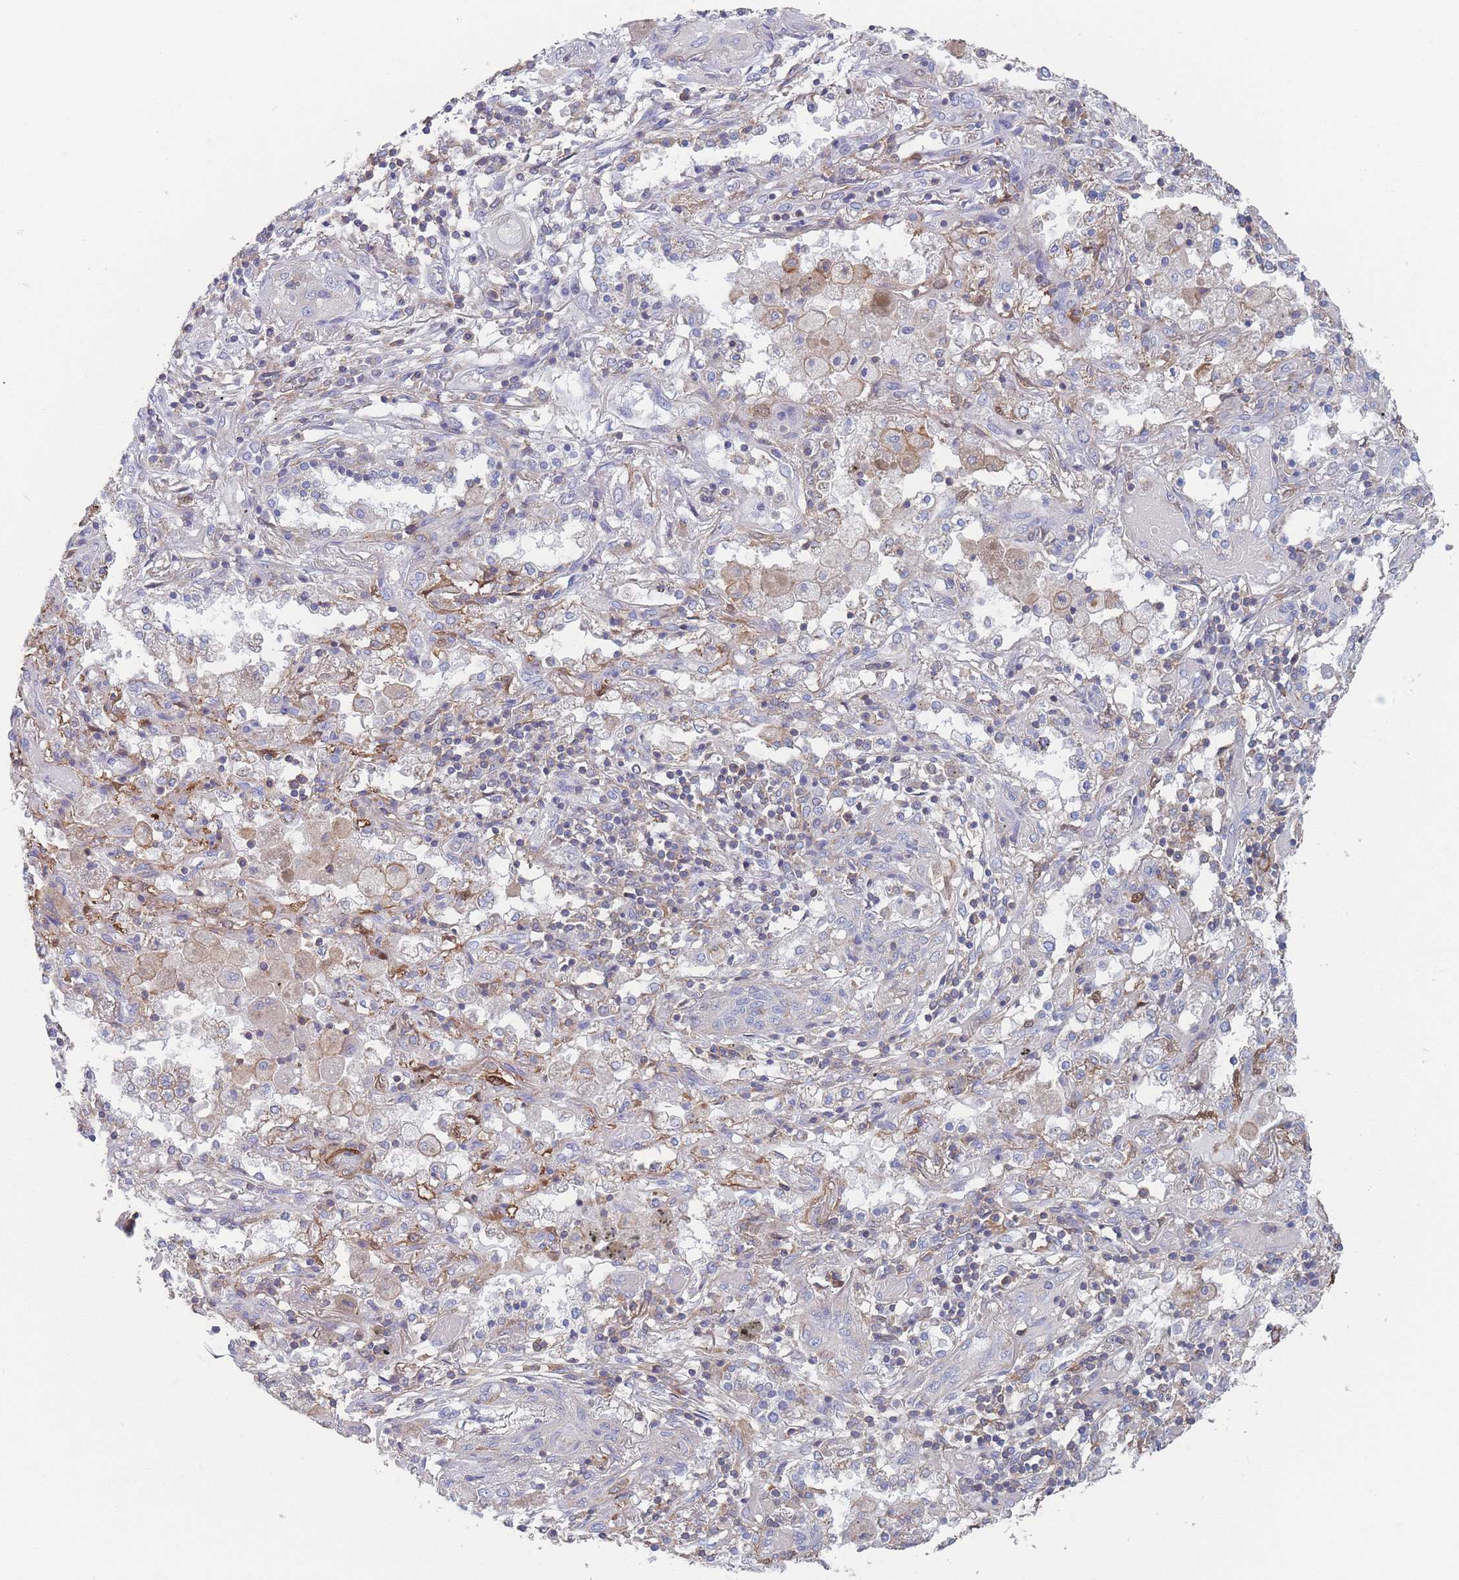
{"staining": {"intensity": "negative", "quantity": "none", "location": "none"}, "tissue": "lung cancer", "cell_type": "Tumor cells", "image_type": "cancer", "snomed": [{"axis": "morphology", "description": "Squamous cell carcinoma, NOS"}, {"axis": "topography", "description": "Lung"}], "caption": "Immunohistochemistry (IHC) micrograph of lung squamous cell carcinoma stained for a protein (brown), which shows no expression in tumor cells.", "gene": "ADH1A", "patient": {"sex": "female", "age": 47}}